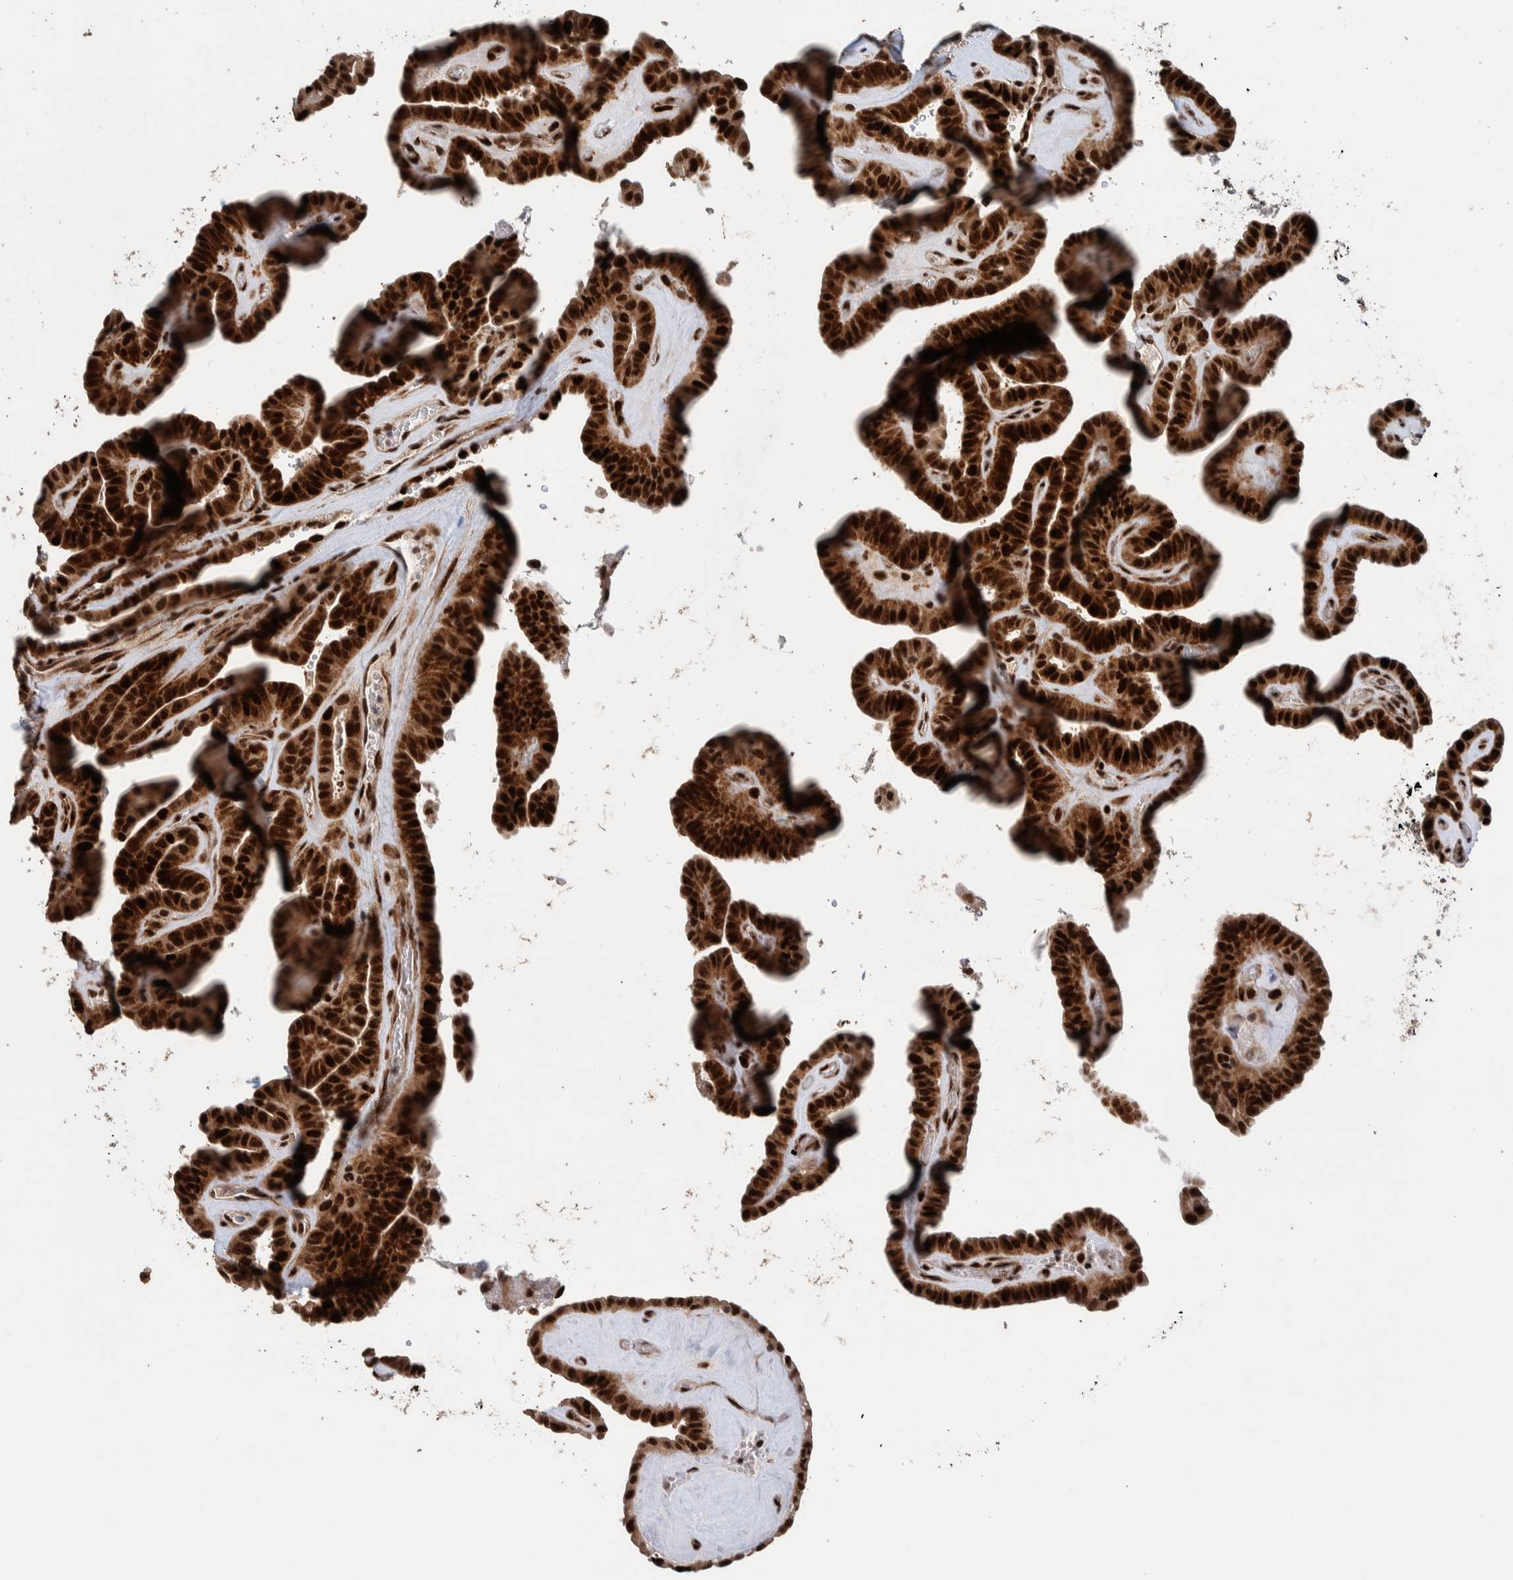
{"staining": {"intensity": "strong", "quantity": ">75%", "location": "nuclear"}, "tissue": "thyroid cancer", "cell_type": "Tumor cells", "image_type": "cancer", "snomed": [{"axis": "morphology", "description": "Papillary adenocarcinoma, NOS"}, {"axis": "topography", "description": "Thyroid gland"}], "caption": "Approximately >75% of tumor cells in thyroid papillary adenocarcinoma demonstrate strong nuclear protein staining as visualized by brown immunohistochemical staining.", "gene": "CHD4", "patient": {"sex": "male", "age": 77}}